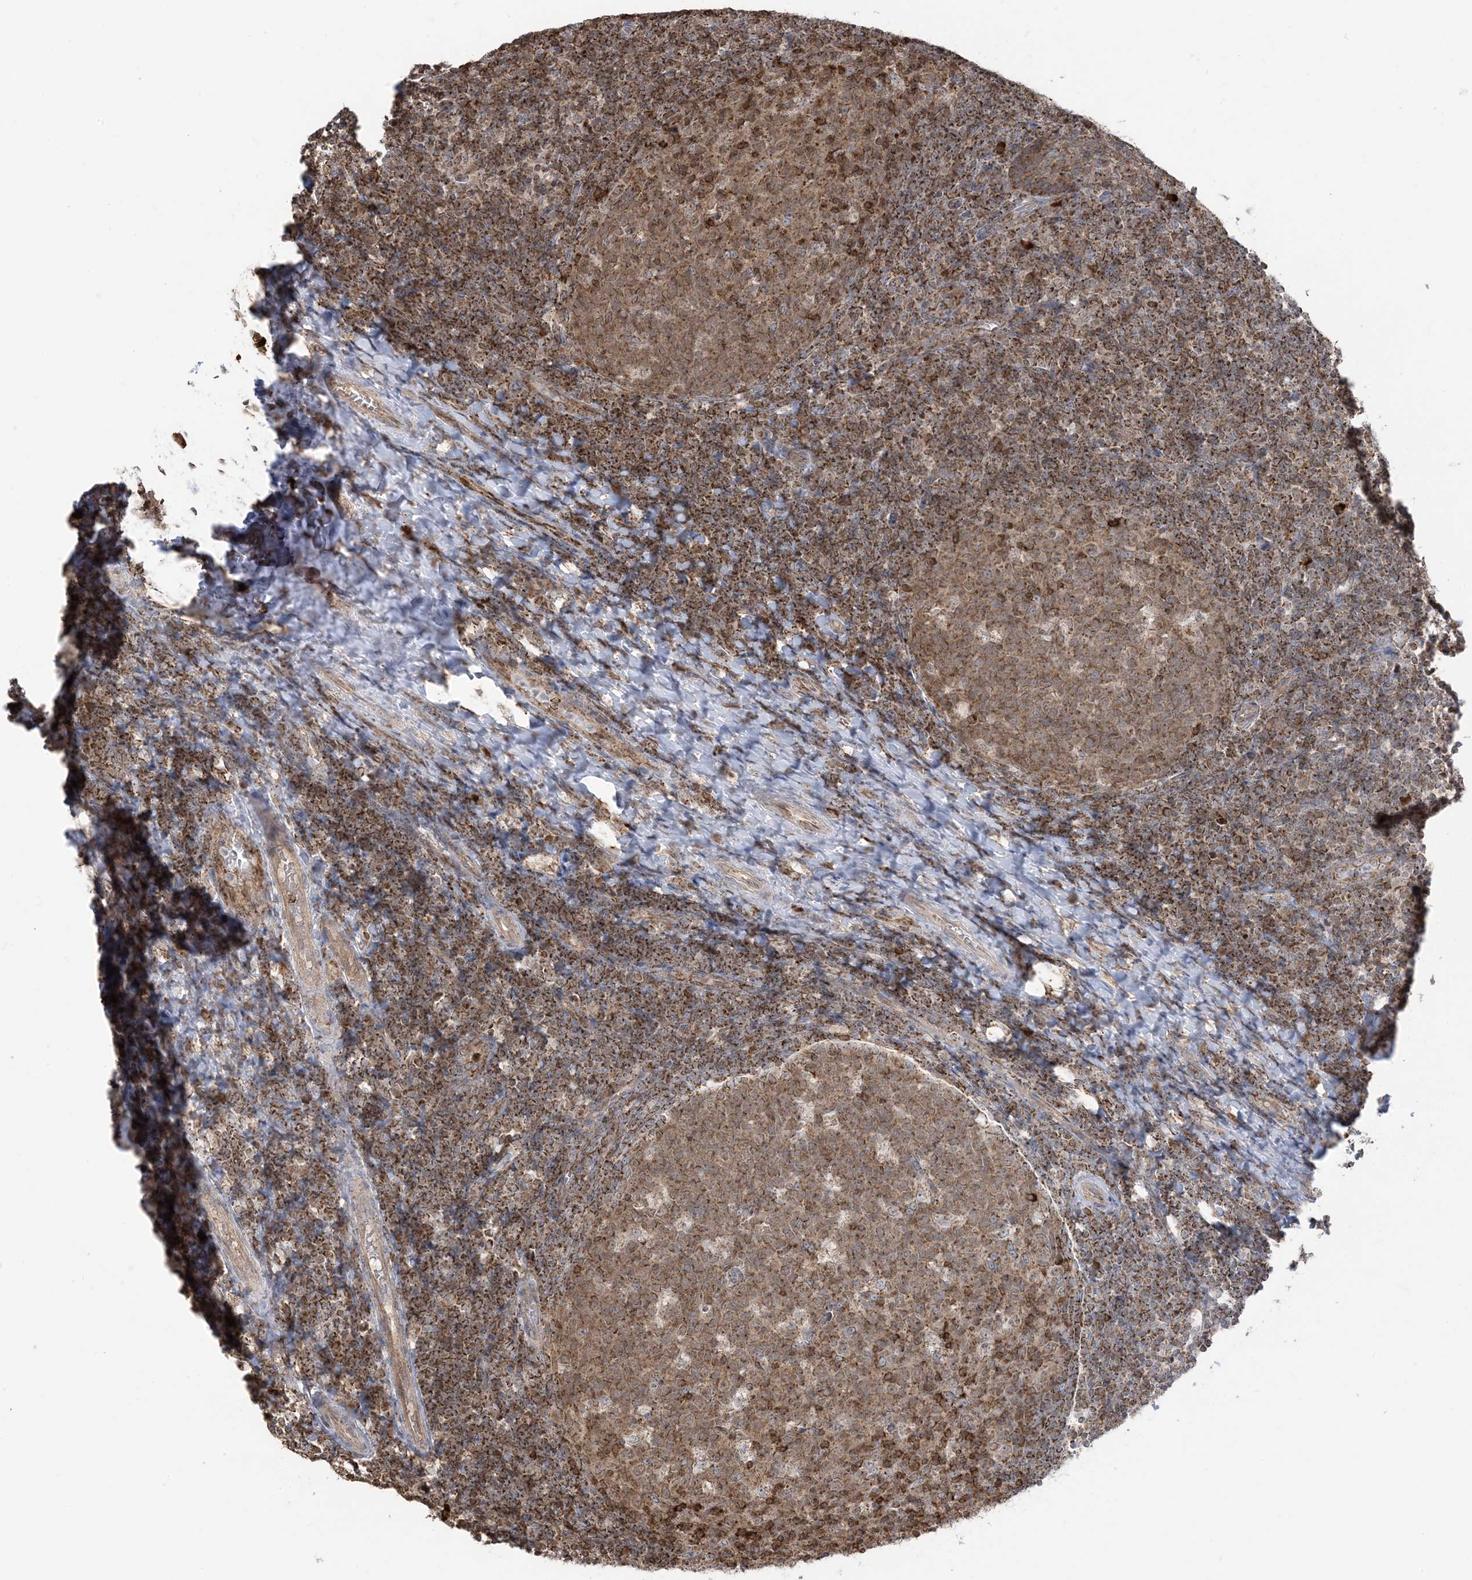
{"staining": {"intensity": "moderate", "quantity": ">75%", "location": "cytoplasmic/membranous,nuclear"}, "tissue": "tonsil", "cell_type": "Germinal center cells", "image_type": "normal", "snomed": [{"axis": "morphology", "description": "Normal tissue, NOS"}, {"axis": "topography", "description": "Tonsil"}], "caption": "Germinal center cells exhibit medium levels of moderate cytoplasmic/membranous,nuclear positivity in about >75% of cells in unremarkable tonsil. (DAB (3,3'-diaminobenzidine) IHC with brightfield microscopy, high magnification).", "gene": "MAPKBP1", "patient": {"sex": "female", "age": 19}}